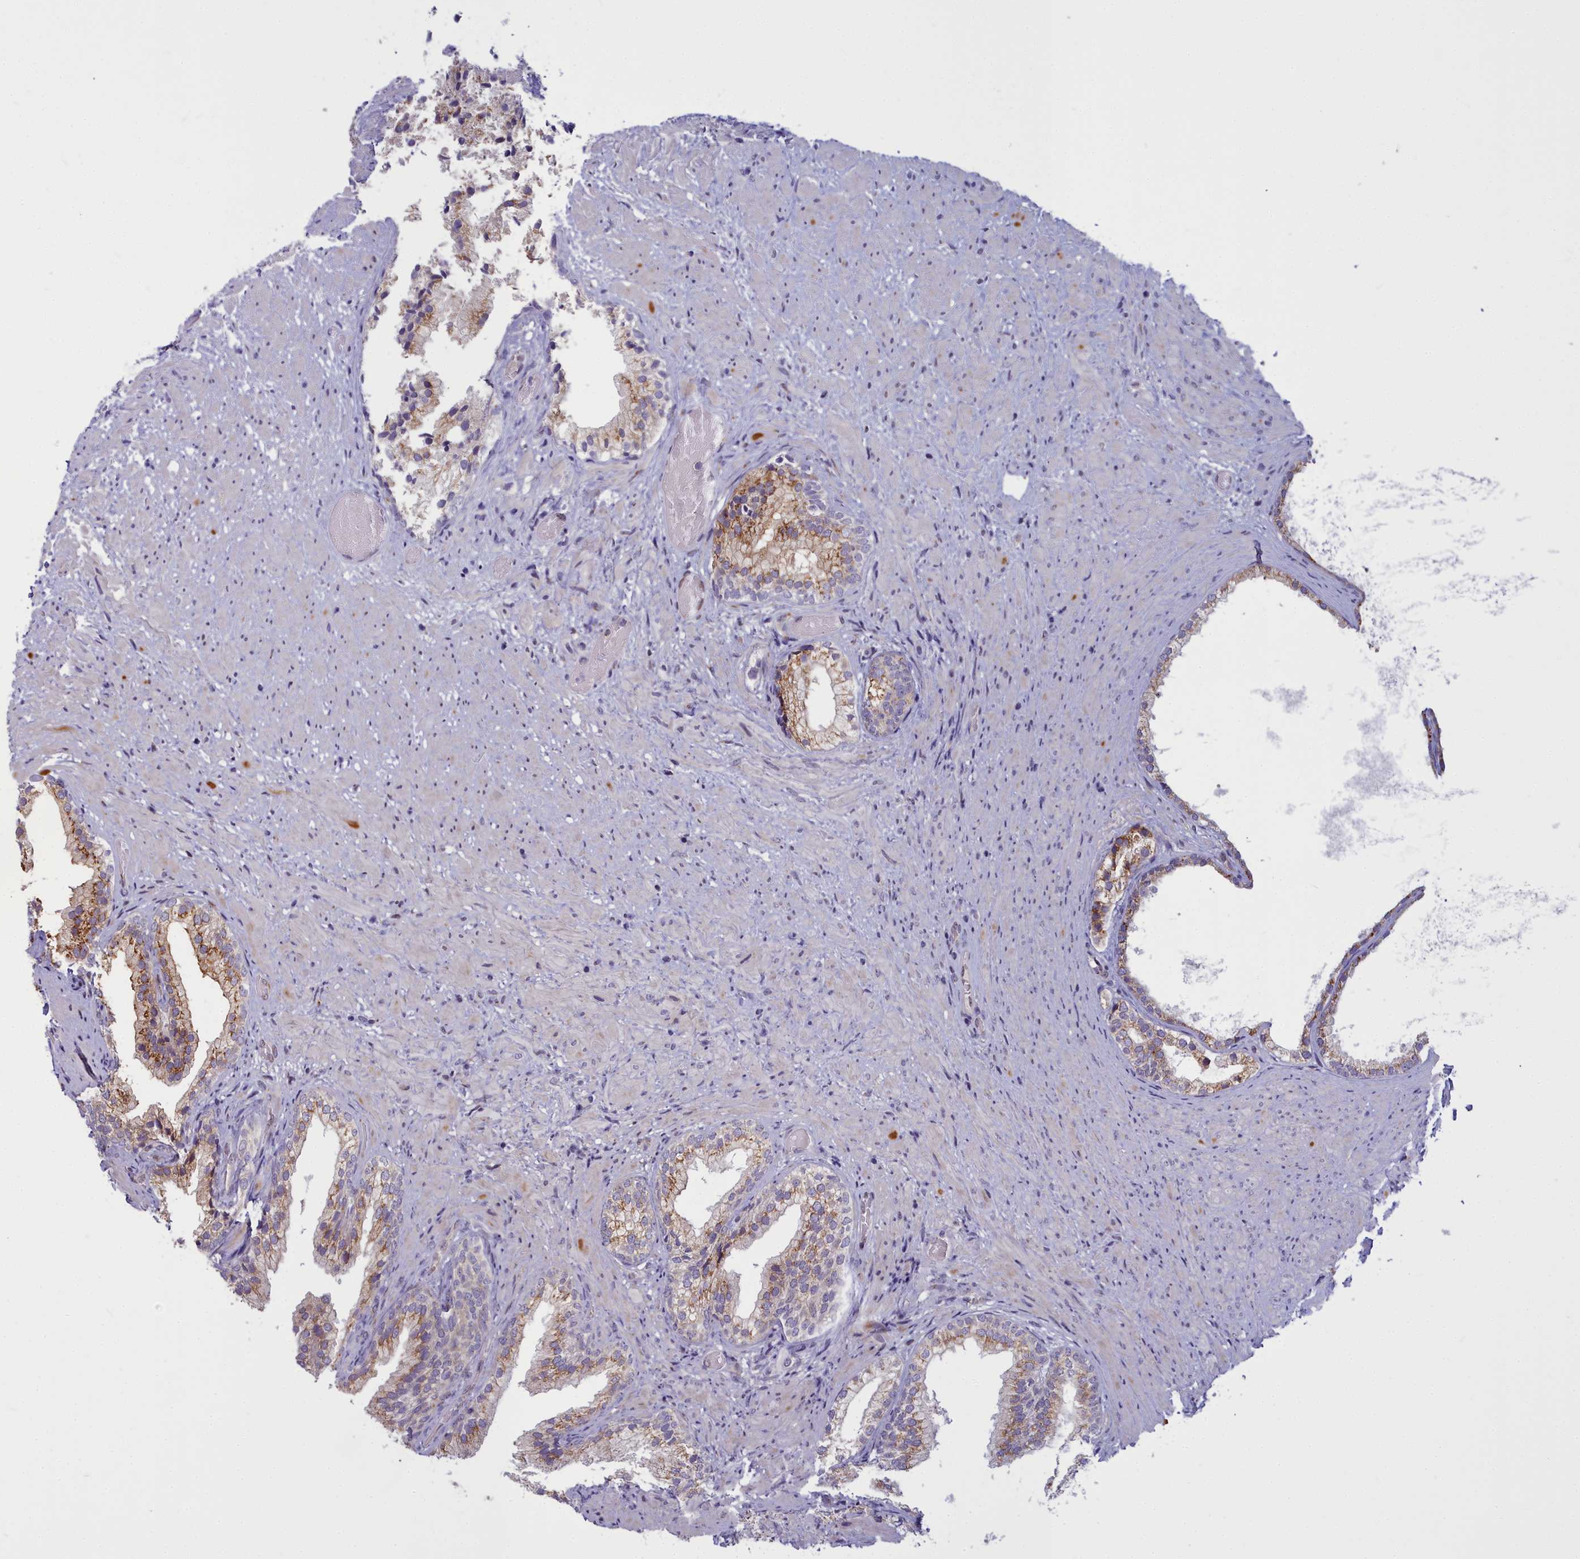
{"staining": {"intensity": "moderate", "quantity": ">75%", "location": "cytoplasmic/membranous"}, "tissue": "prostate", "cell_type": "Glandular cells", "image_type": "normal", "snomed": [{"axis": "morphology", "description": "Normal tissue, NOS"}, {"axis": "topography", "description": "Prostate"}], "caption": "IHC of unremarkable human prostate displays medium levels of moderate cytoplasmic/membranous staining in approximately >75% of glandular cells.", "gene": "WDPCP", "patient": {"sex": "male", "age": 76}}